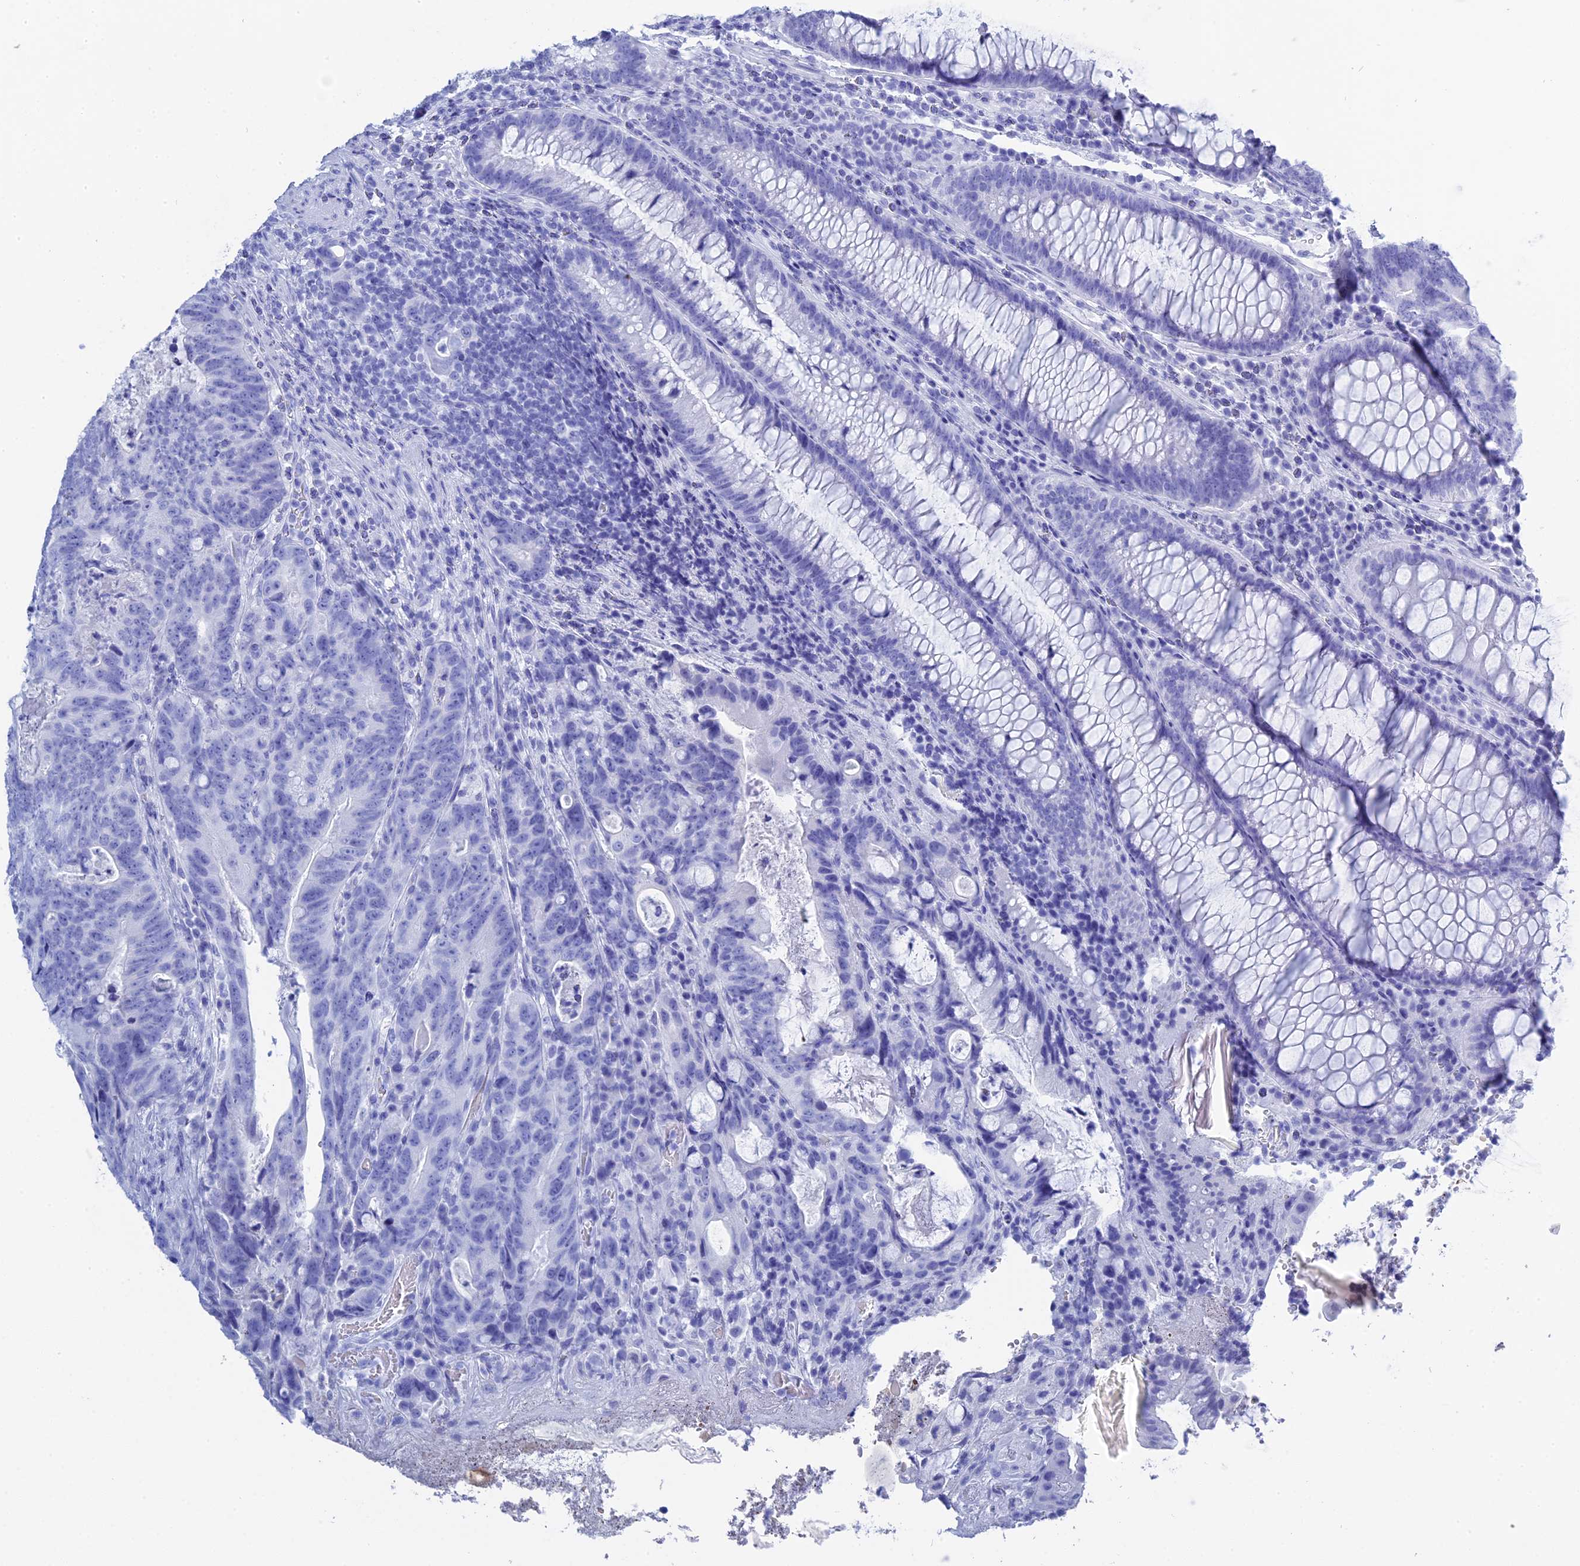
{"staining": {"intensity": "negative", "quantity": "none", "location": "none"}, "tissue": "colorectal cancer", "cell_type": "Tumor cells", "image_type": "cancer", "snomed": [{"axis": "morphology", "description": "Adenocarcinoma, NOS"}, {"axis": "topography", "description": "Colon"}], "caption": "Adenocarcinoma (colorectal) was stained to show a protein in brown. There is no significant expression in tumor cells. (DAB (3,3'-diaminobenzidine) immunohistochemistry visualized using brightfield microscopy, high magnification).", "gene": "TEX101", "patient": {"sex": "female", "age": 82}}